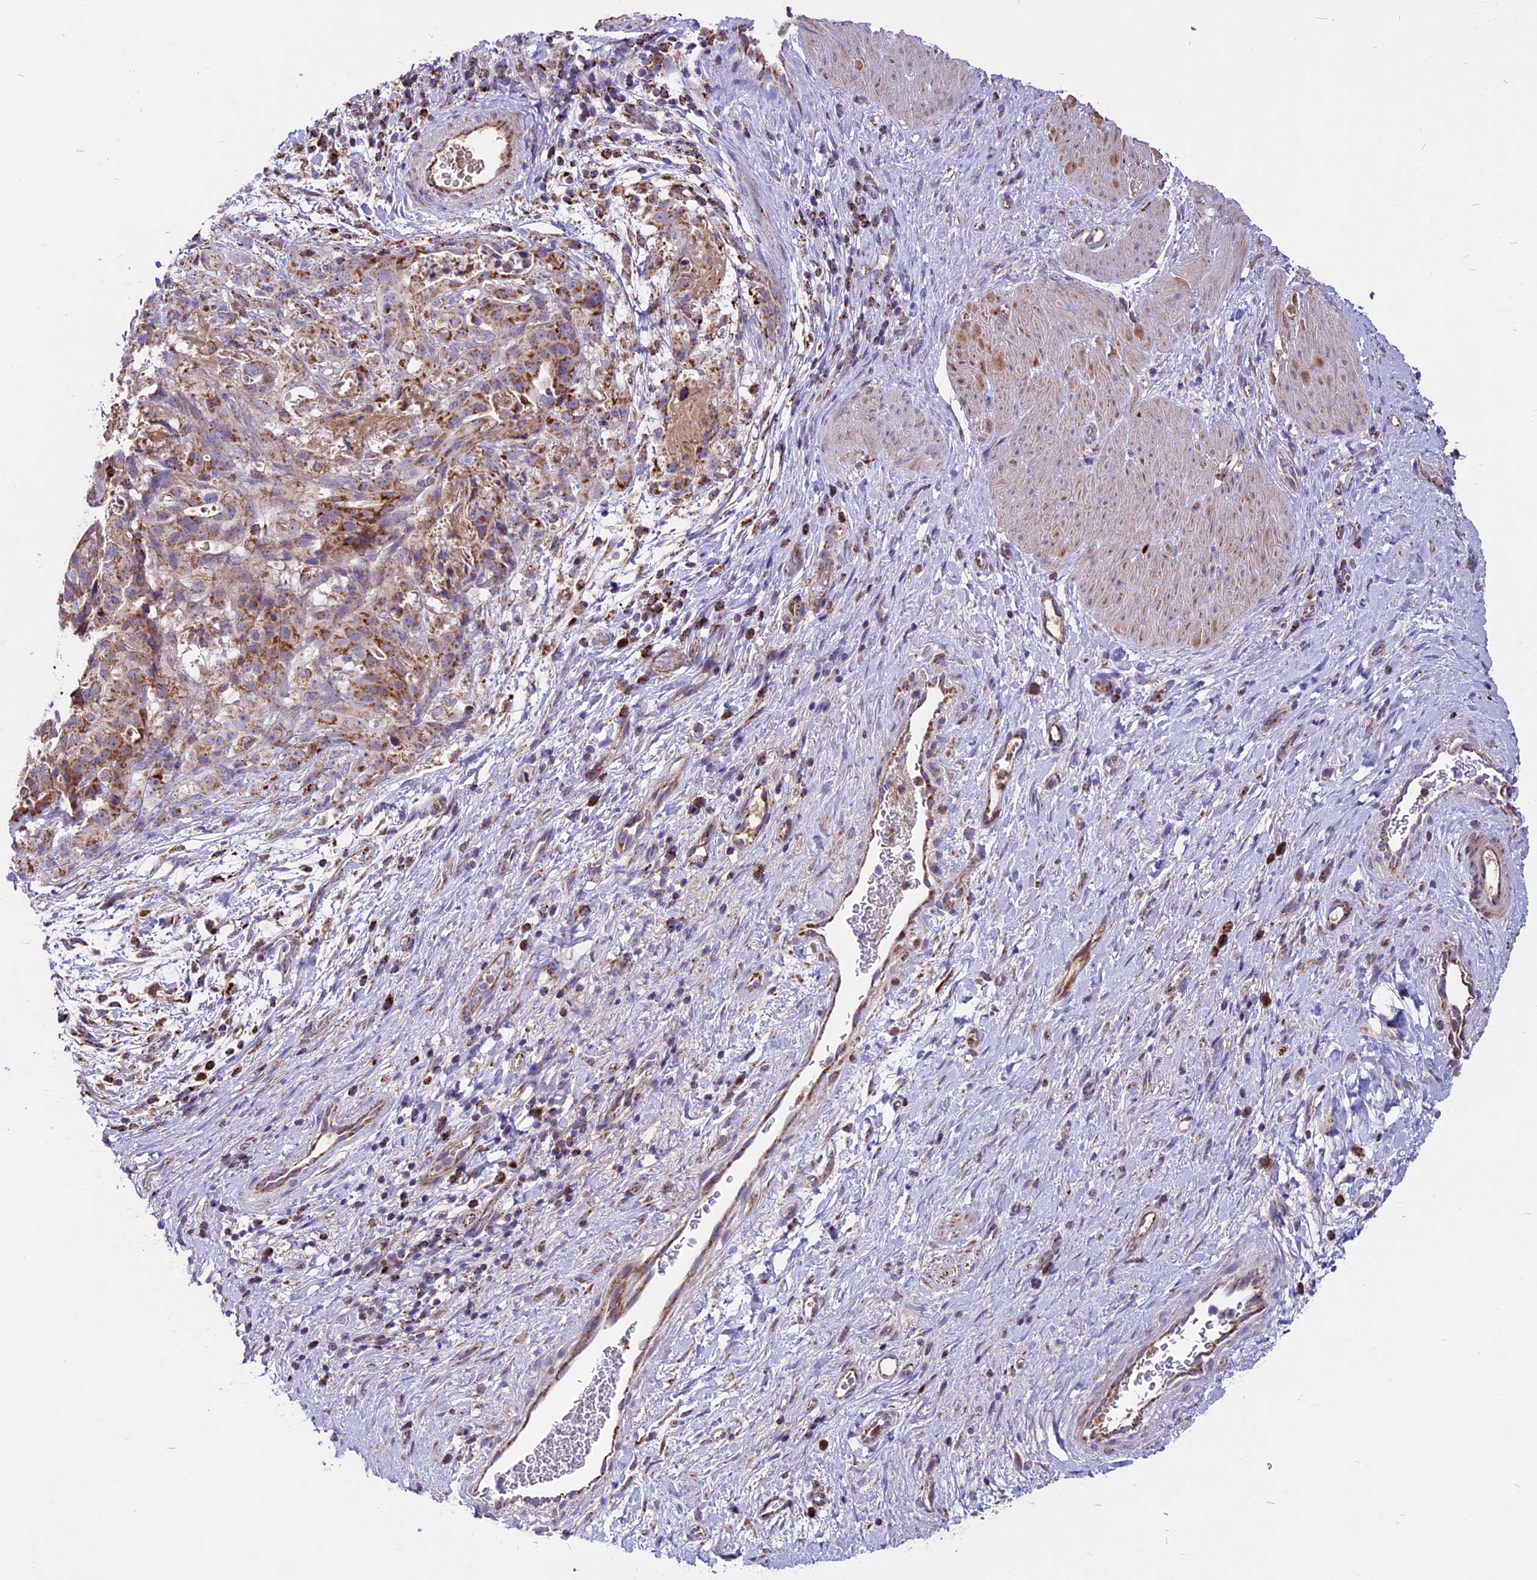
{"staining": {"intensity": "moderate", "quantity": "<25%", "location": "cytoplasmic/membranous"}, "tissue": "stomach cancer", "cell_type": "Tumor cells", "image_type": "cancer", "snomed": [{"axis": "morphology", "description": "Adenocarcinoma, NOS"}, {"axis": "topography", "description": "Stomach"}], "caption": "Stomach cancer stained with DAB IHC displays low levels of moderate cytoplasmic/membranous expression in about <25% of tumor cells.", "gene": "COX17", "patient": {"sex": "male", "age": 48}}